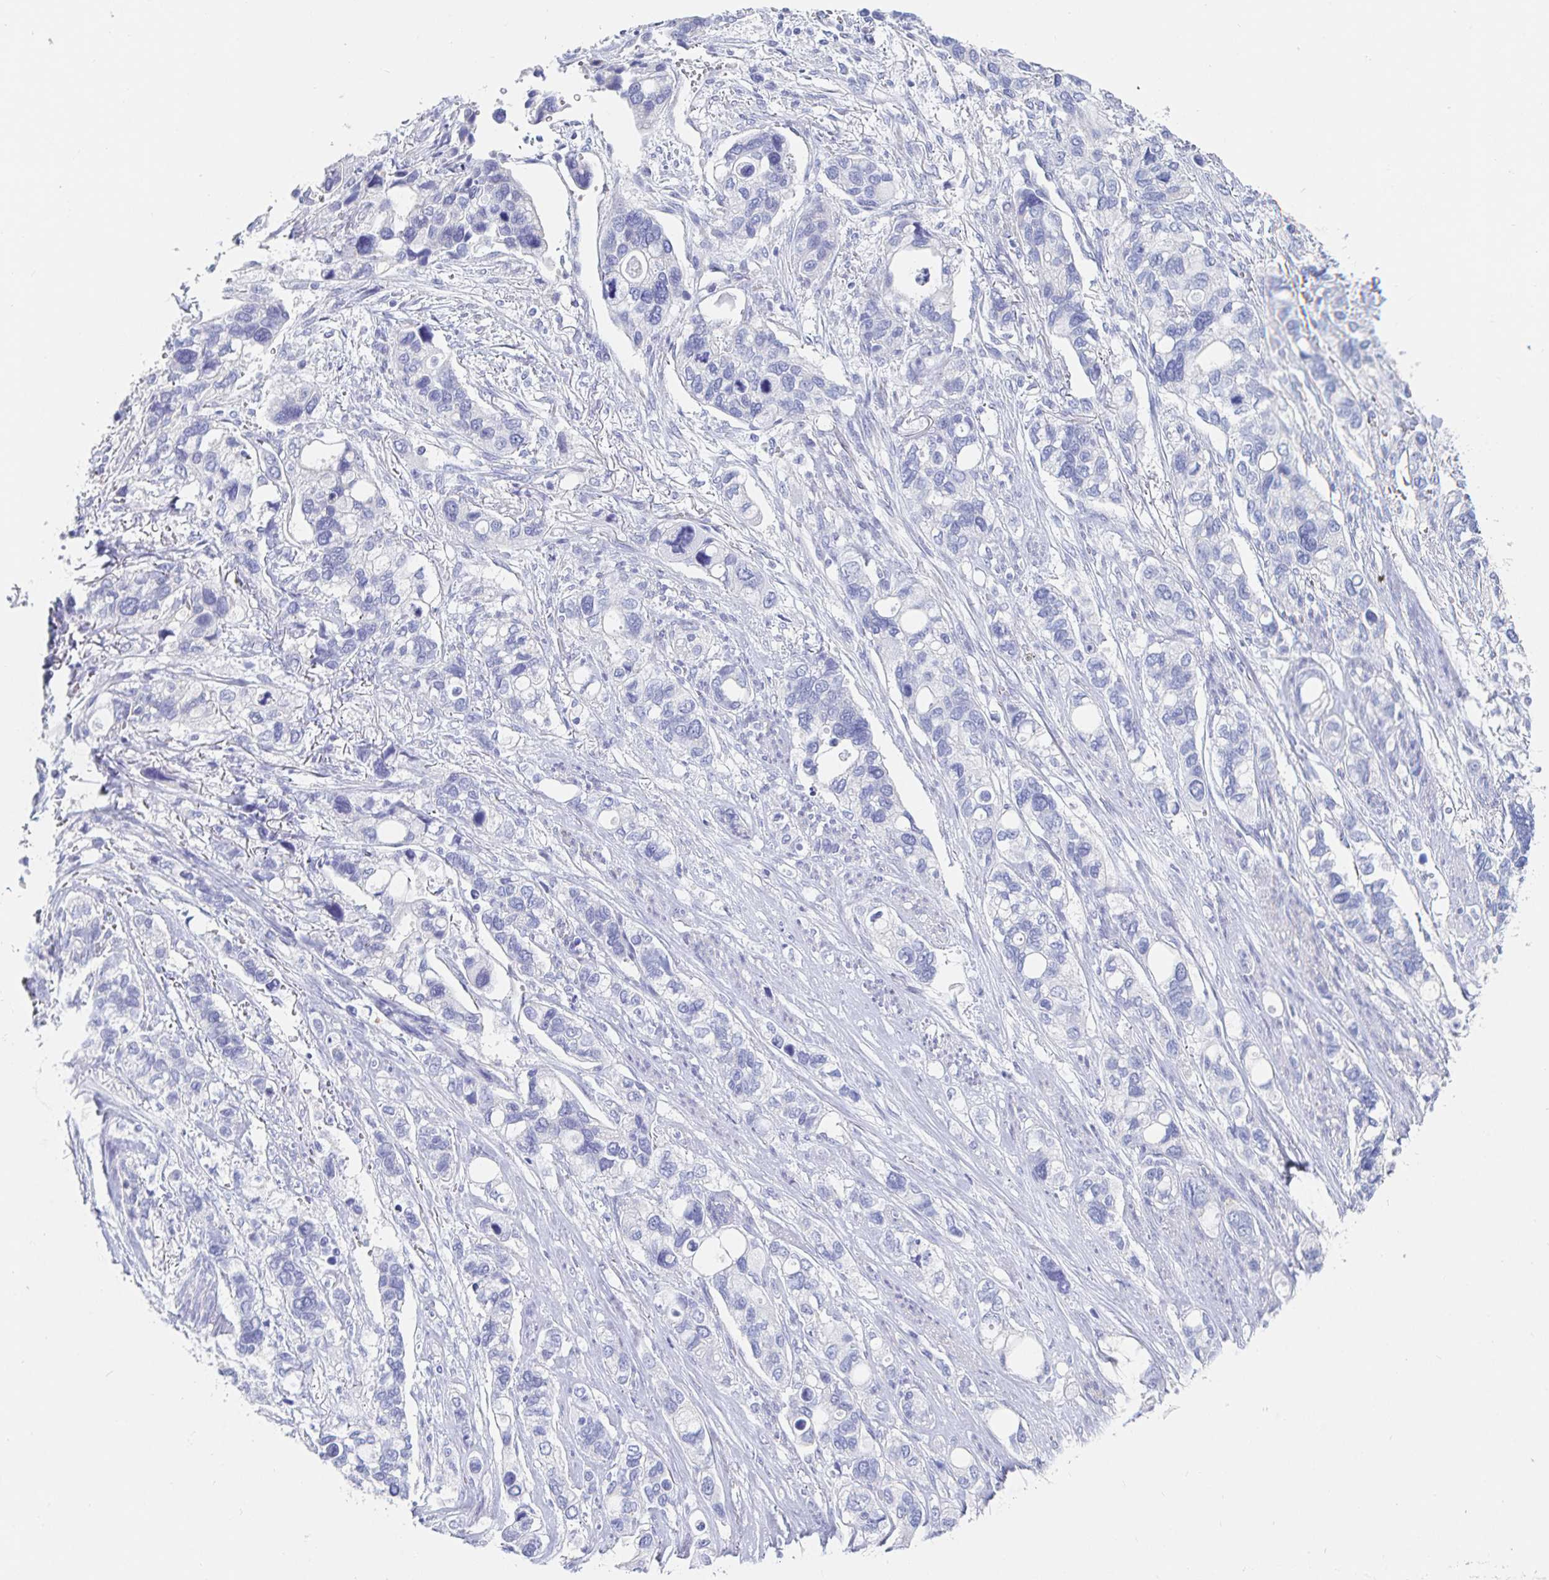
{"staining": {"intensity": "negative", "quantity": "none", "location": "none"}, "tissue": "stomach cancer", "cell_type": "Tumor cells", "image_type": "cancer", "snomed": [{"axis": "morphology", "description": "Adenocarcinoma, NOS"}, {"axis": "topography", "description": "Stomach, upper"}], "caption": "DAB immunohistochemical staining of human adenocarcinoma (stomach) displays no significant expression in tumor cells.", "gene": "PACSIN1", "patient": {"sex": "female", "age": 81}}